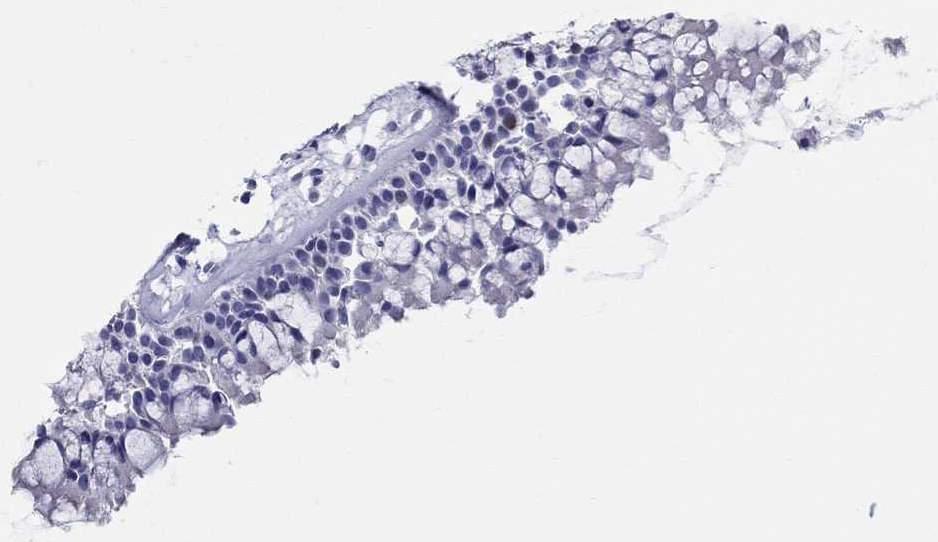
{"staining": {"intensity": "negative", "quantity": "none", "location": "none"}, "tissue": "nasopharynx", "cell_type": "Respiratory epithelial cells", "image_type": "normal", "snomed": [{"axis": "morphology", "description": "Normal tissue, NOS"}, {"axis": "morphology", "description": "Polyp, NOS"}, {"axis": "topography", "description": "Nasopharynx"}], "caption": "The immunohistochemistry (IHC) image has no significant positivity in respiratory epithelial cells of nasopharynx. The staining was performed using DAB to visualize the protein expression in brown, while the nuclei were stained in blue with hematoxylin (Magnification: 20x).", "gene": "LAMP5", "patient": {"sex": "female", "age": 56}}